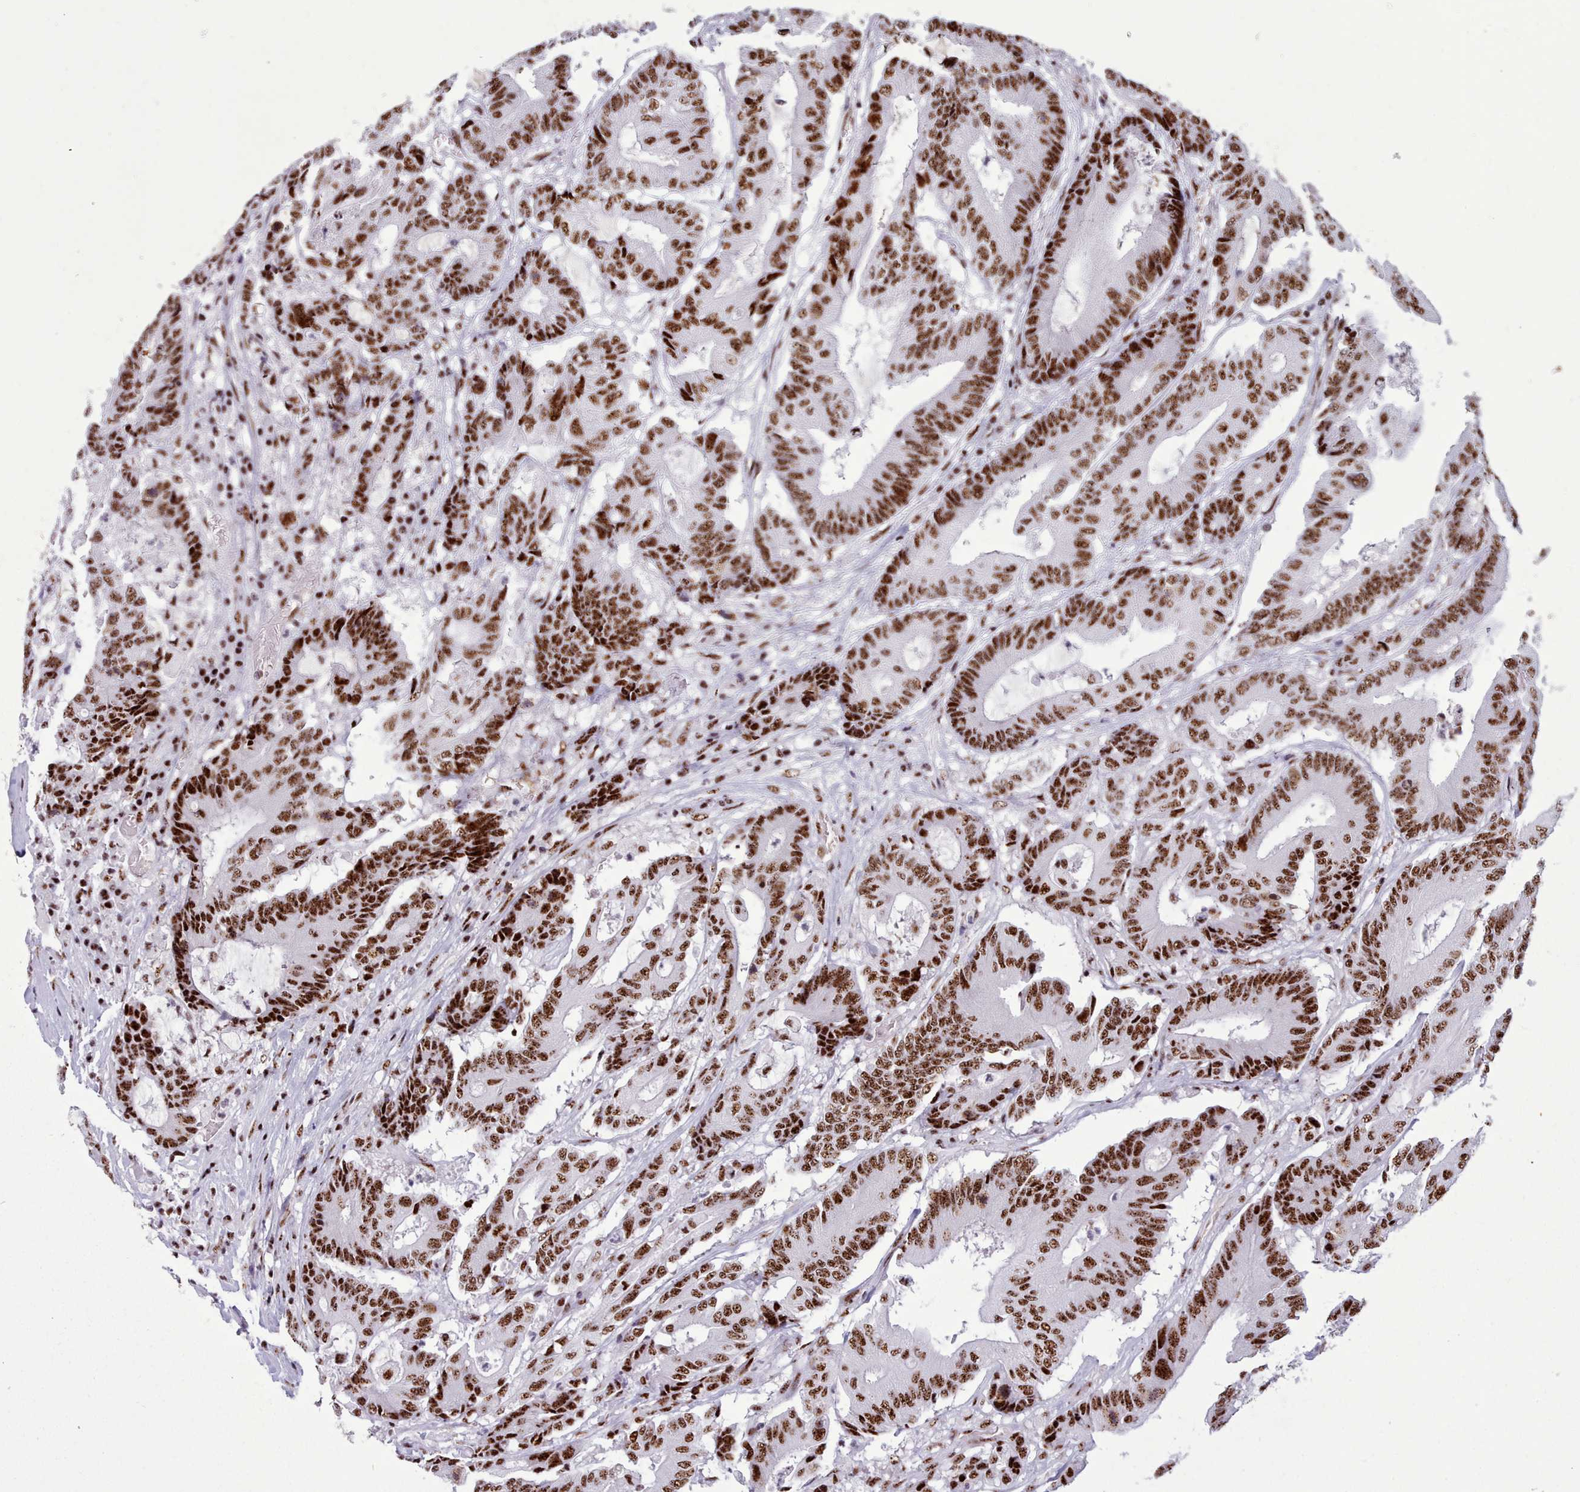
{"staining": {"intensity": "strong", "quantity": ">75%", "location": "nuclear"}, "tissue": "colorectal cancer", "cell_type": "Tumor cells", "image_type": "cancer", "snomed": [{"axis": "morphology", "description": "Adenocarcinoma, NOS"}, {"axis": "topography", "description": "Colon"}], "caption": "Colorectal cancer (adenocarcinoma) stained with immunohistochemistry (IHC) exhibits strong nuclear expression in about >75% of tumor cells.", "gene": "TMEM35B", "patient": {"sex": "female", "age": 84}}